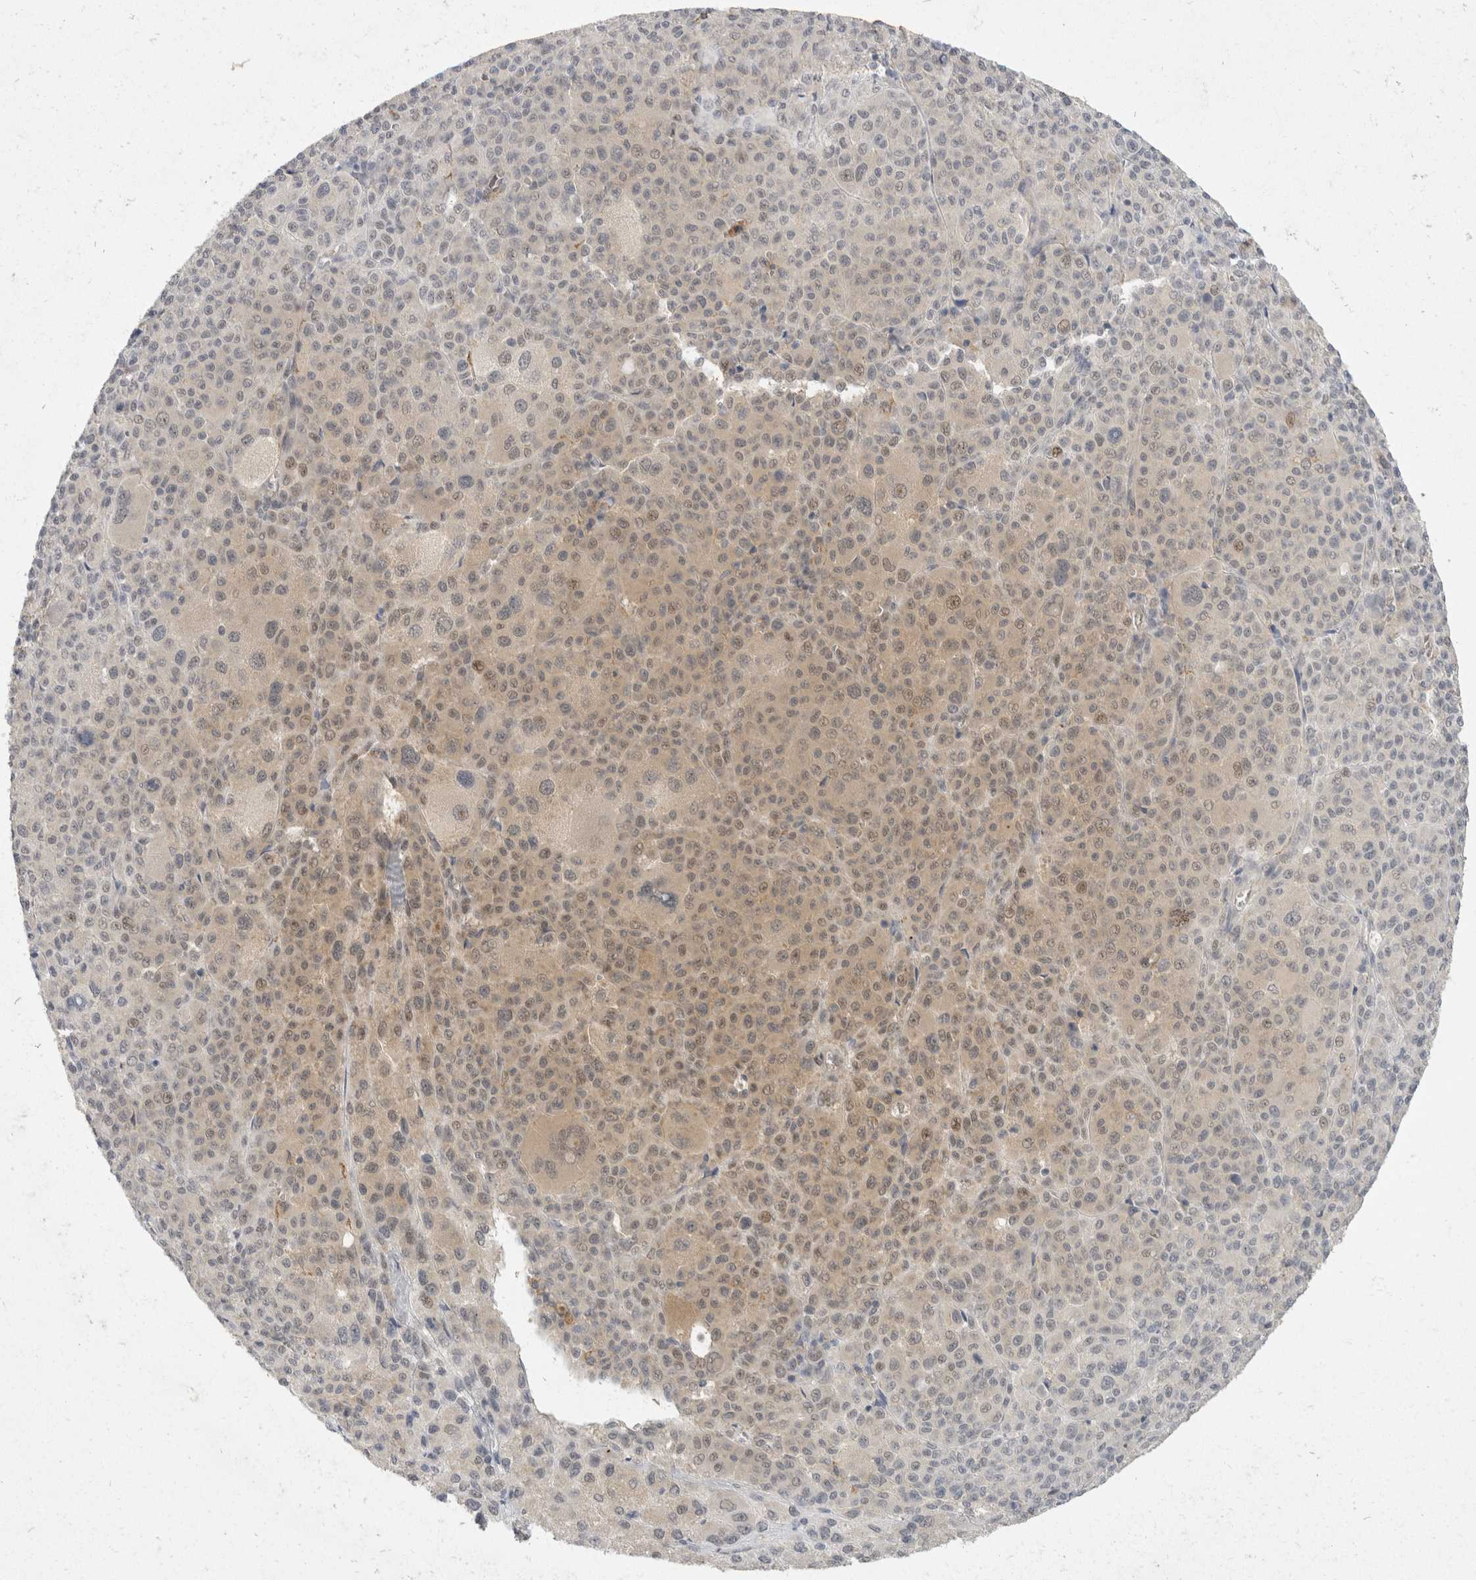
{"staining": {"intensity": "weak", "quantity": "25%-75%", "location": "cytoplasmic/membranous"}, "tissue": "melanoma", "cell_type": "Tumor cells", "image_type": "cancer", "snomed": [{"axis": "morphology", "description": "Malignant melanoma, Metastatic site"}, {"axis": "topography", "description": "Skin"}], "caption": "This image reveals IHC staining of human melanoma, with low weak cytoplasmic/membranous staining in about 25%-75% of tumor cells.", "gene": "TOM1L2", "patient": {"sex": "female", "age": 74}}